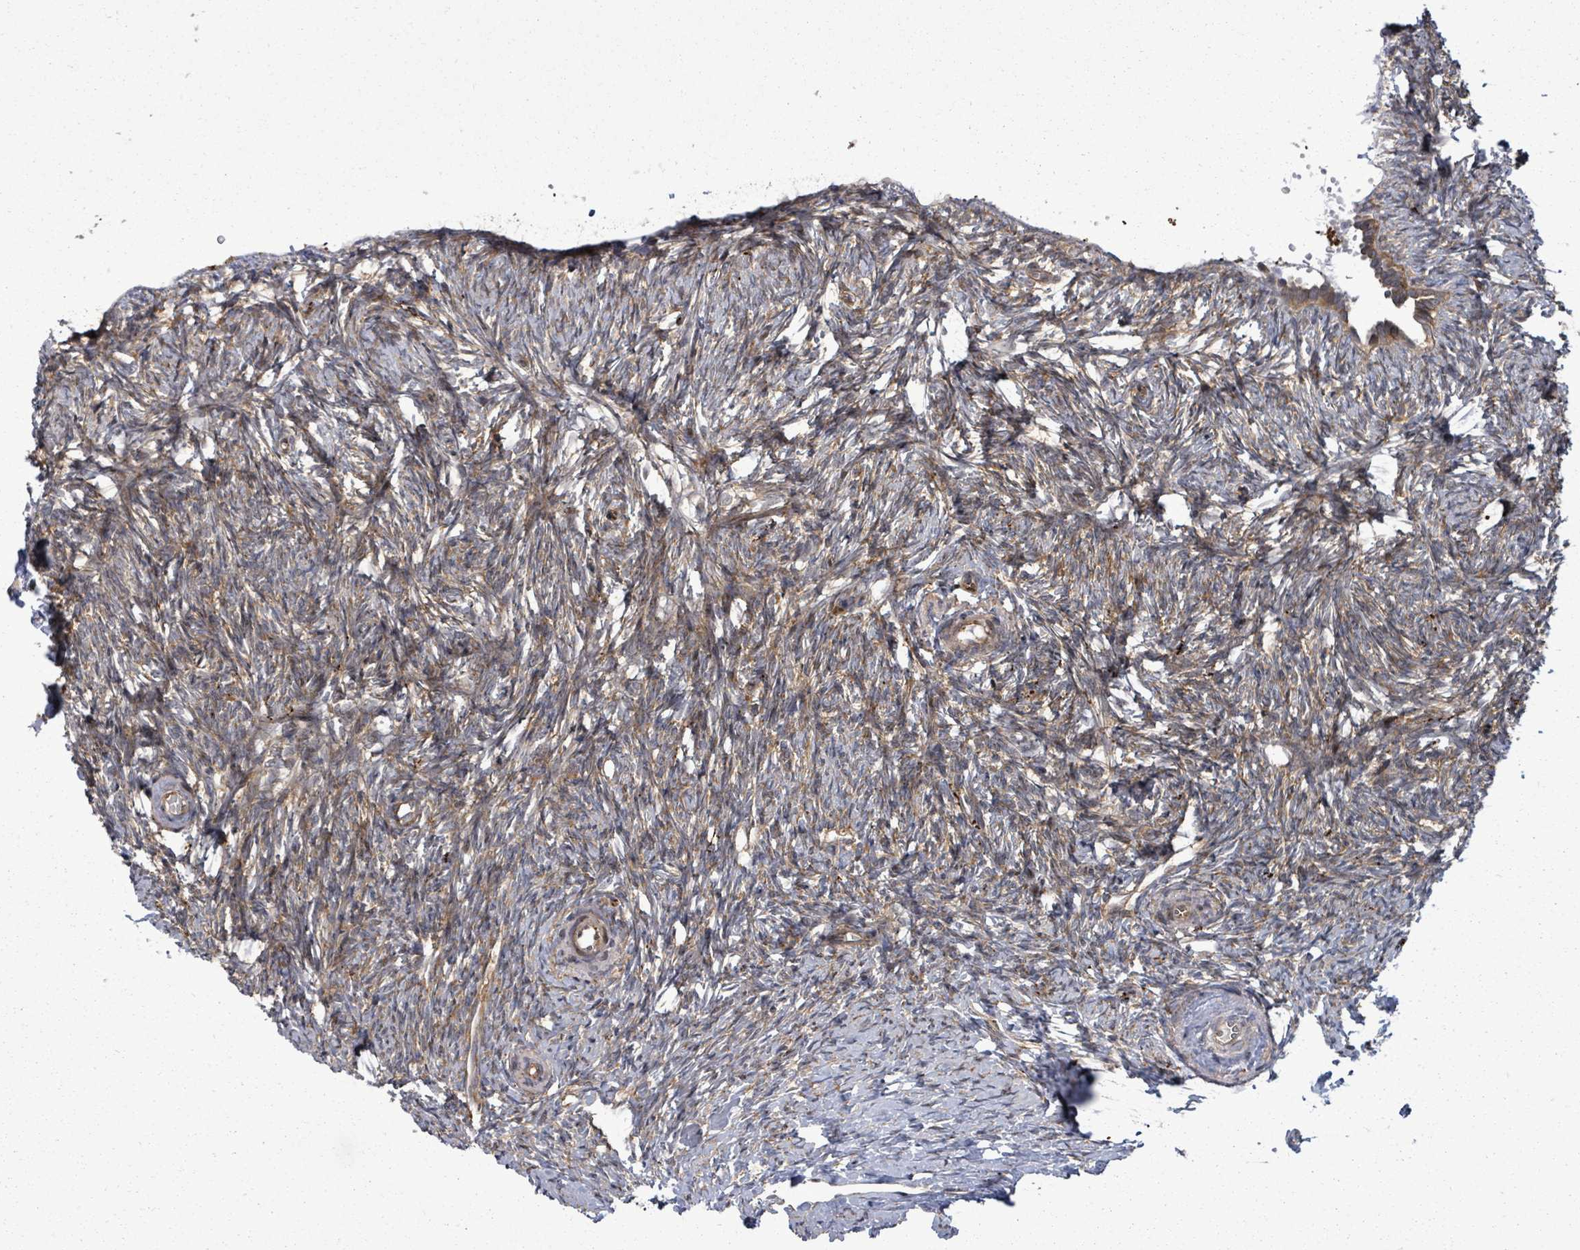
{"staining": {"intensity": "moderate", "quantity": ">75%", "location": "cytoplasmic/membranous"}, "tissue": "ovary", "cell_type": "Ovarian stroma cells", "image_type": "normal", "snomed": [{"axis": "morphology", "description": "Normal tissue, NOS"}, {"axis": "topography", "description": "Ovary"}], "caption": "Immunohistochemistry image of normal ovary stained for a protein (brown), which exhibits medium levels of moderate cytoplasmic/membranous positivity in about >75% of ovarian stroma cells.", "gene": "EIF3CL", "patient": {"sex": "female", "age": 51}}